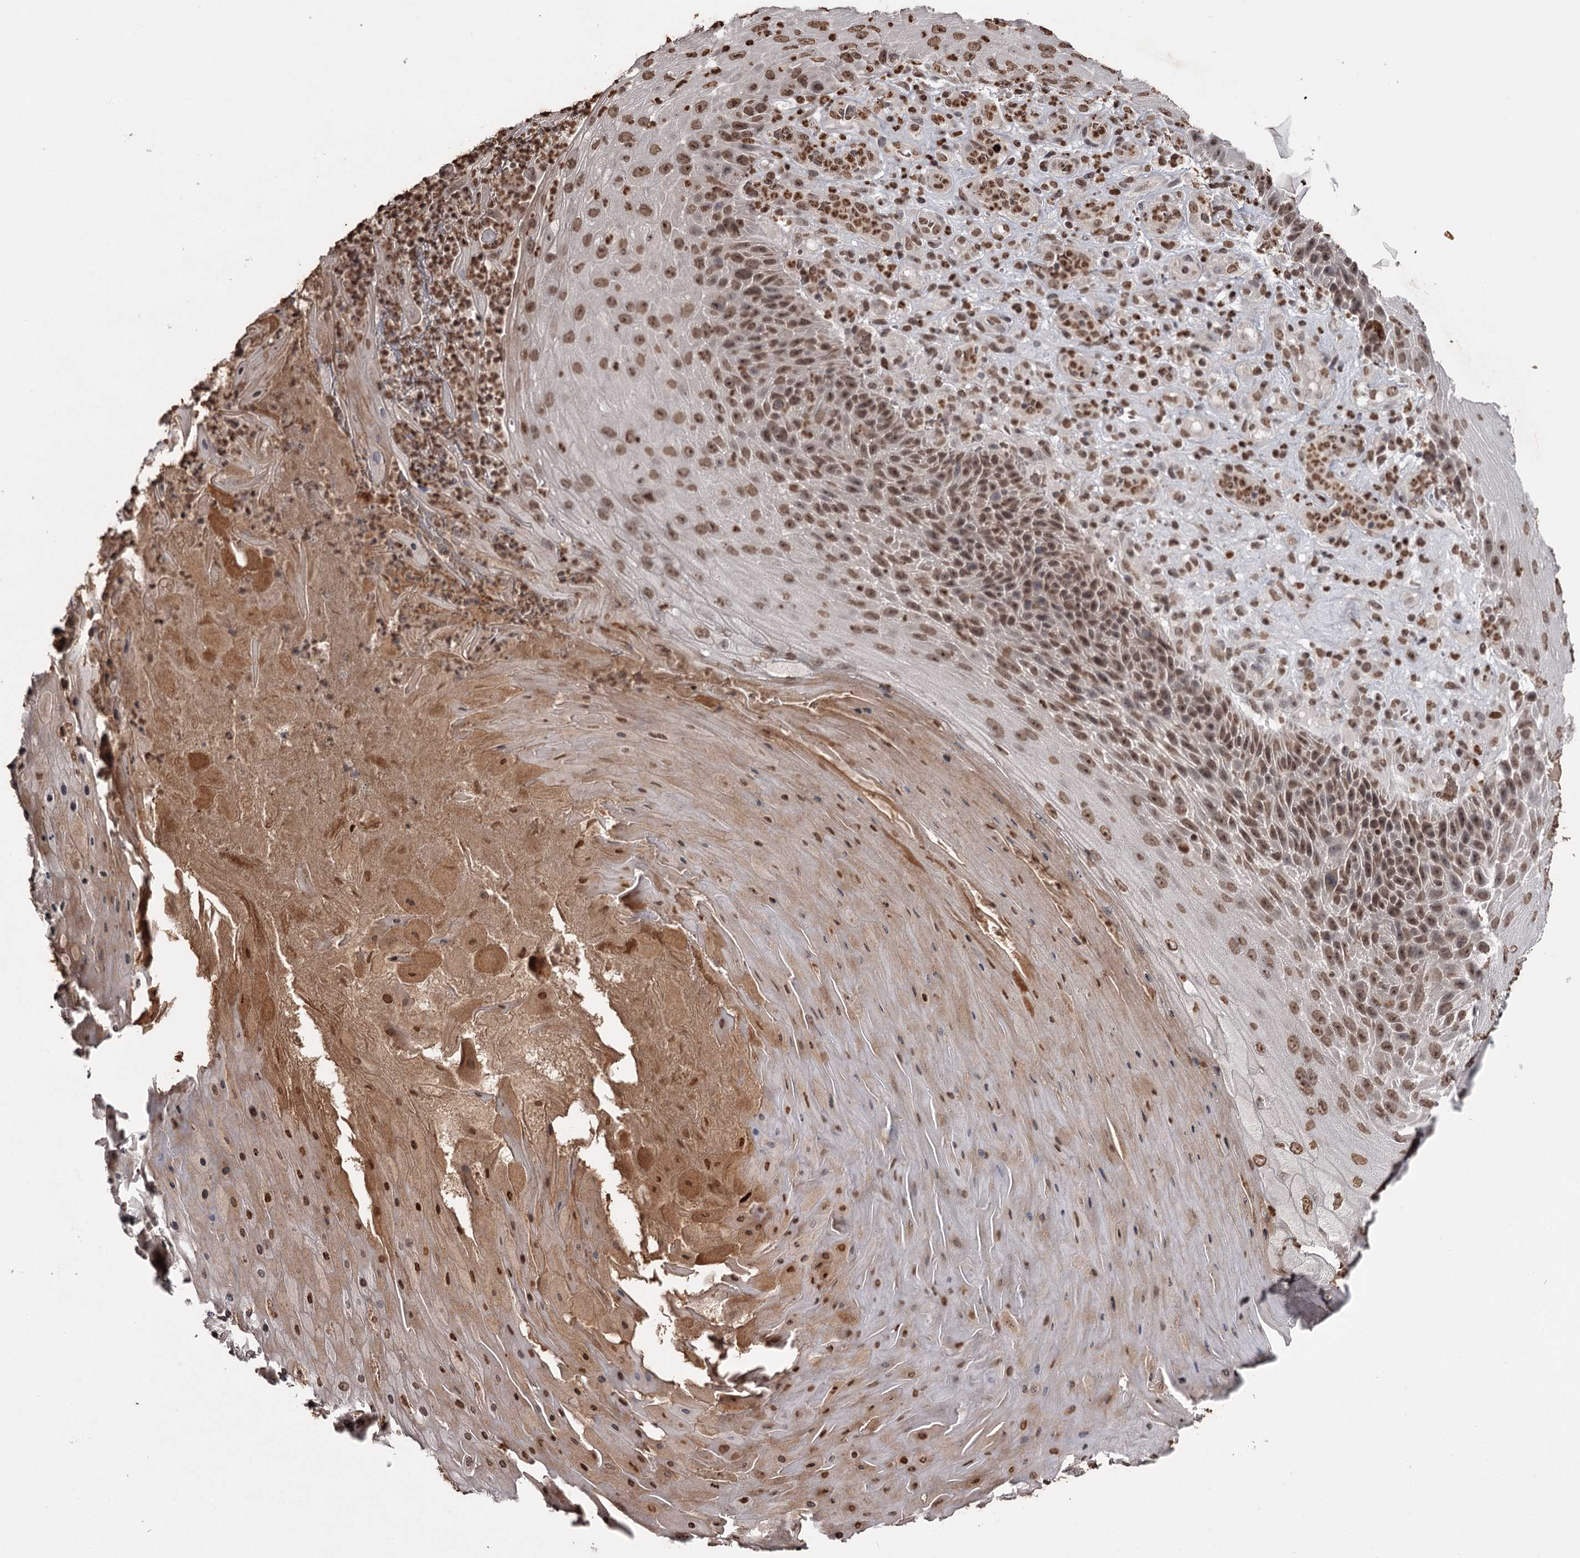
{"staining": {"intensity": "moderate", "quantity": ">75%", "location": "nuclear"}, "tissue": "skin cancer", "cell_type": "Tumor cells", "image_type": "cancer", "snomed": [{"axis": "morphology", "description": "Squamous cell carcinoma, NOS"}, {"axis": "topography", "description": "Skin"}], "caption": "Moderate nuclear staining is identified in approximately >75% of tumor cells in skin squamous cell carcinoma. The staining is performed using DAB (3,3'-diaminobenzidine) brown chromogen to label protein expression. The nuclei are counter-stained blue using hematoxylin.", "gene": "THYN1", "patient": {"sex": "female", "age": 88}}